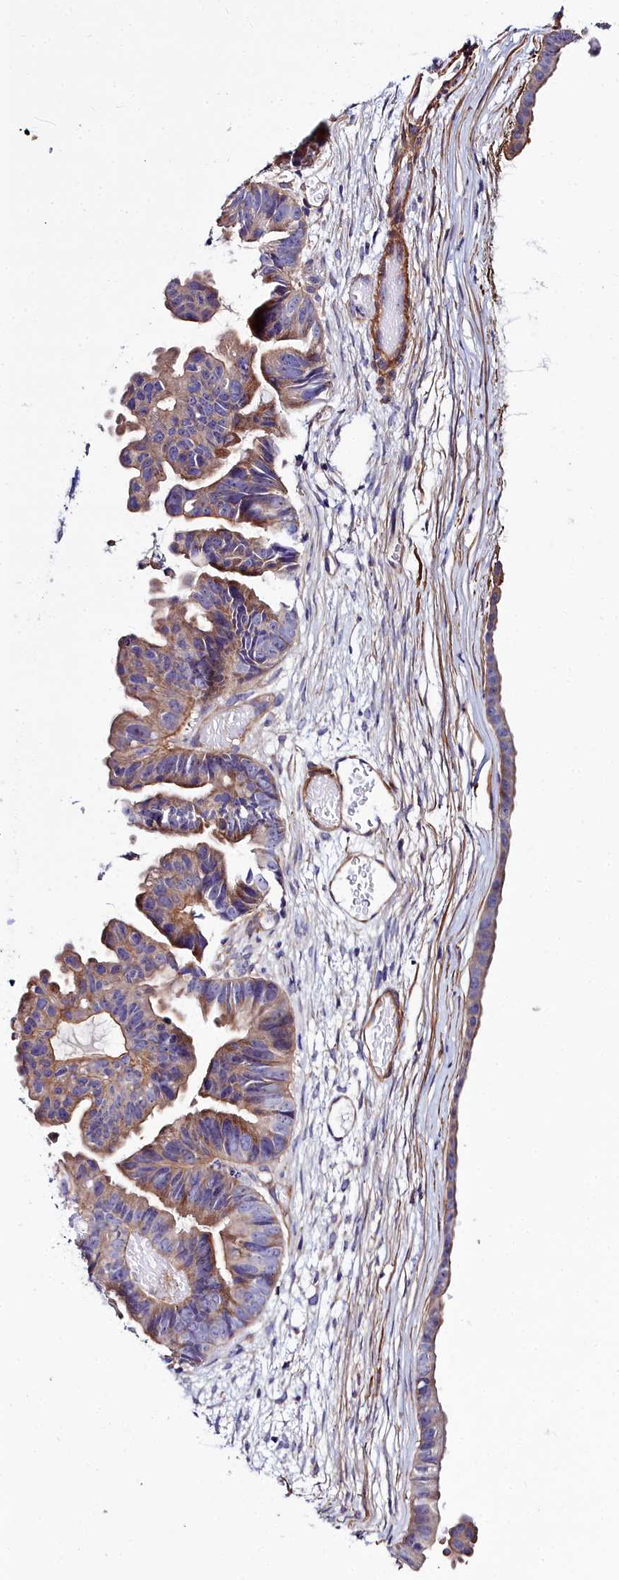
{"staining": {"intensity": "weak", "quantity": ">75%", "location": "cytoplasmic/membranous"}, "tissue": "ovarian cancer", "cell_type": "Tumor cells", "image_type": "cancer", "snomed": [{"axis": "morphology", "description": "Cystadenocarcinoma, mucinous, NOS"}, {"axis": "topography", "description": "Ovary"}], "caption": "Brown immunohistochemical staining in human mucinous cystadenocarcinoma (ovarian) reveals weak cytoplasmic/membranous staining in about >75% of tumor cells.", "gene": "FADS3", "patient": {"sex": "female", "age": 61}}